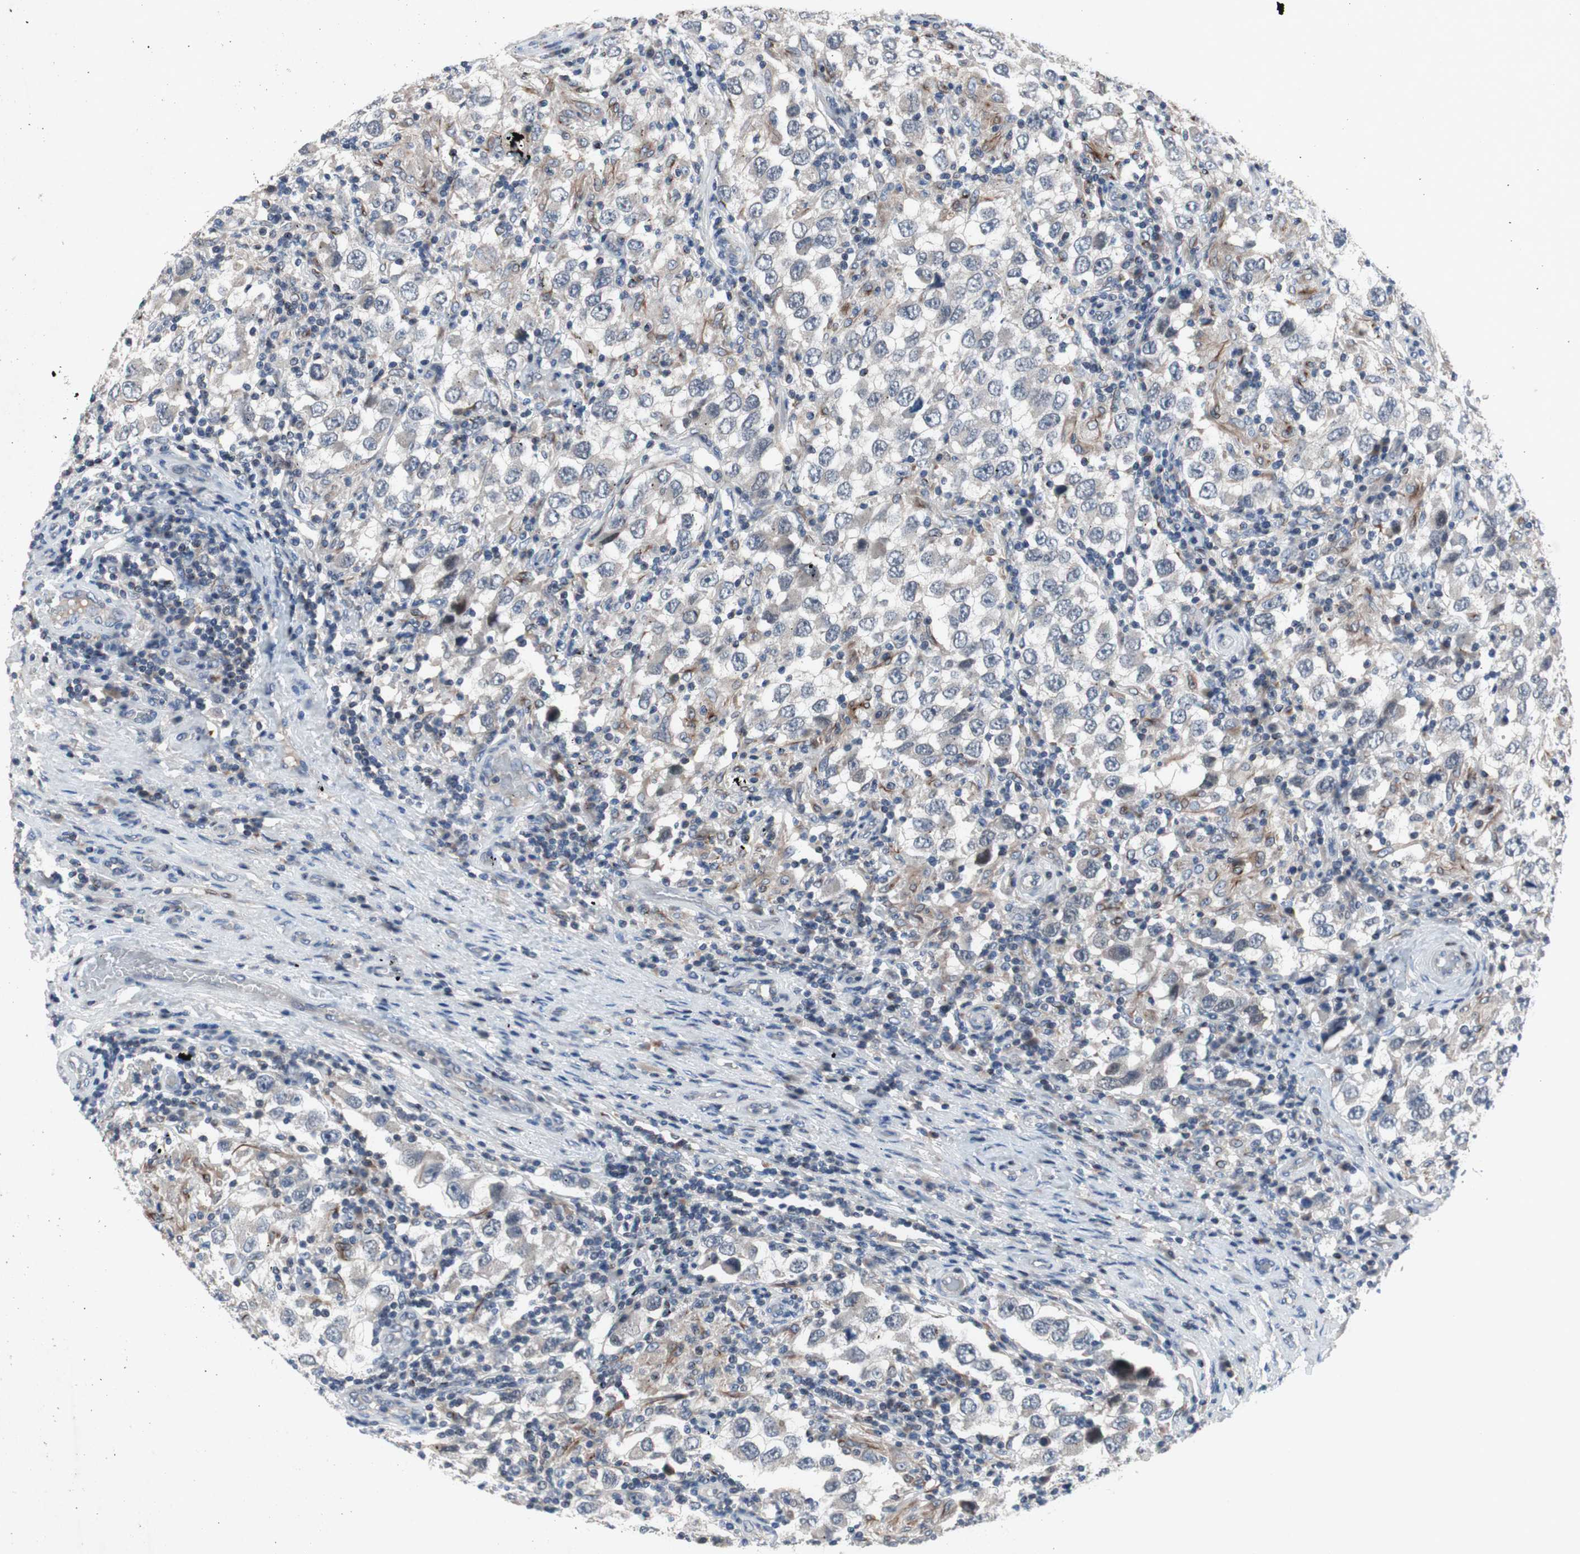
{"staining": {"intensity": "weak", "quantity": "<25%", "location": "cytoplasmic/membranous"}, "tissue": "testis cancer", "cell_type": "Tumor cells", "image_type": "cancer", "snomed": [{"axis": "morphology", "description": "Carcinoma, Embryonal, NOS"}, {"axis": "topography", "description": "Testis"}], "caption": "DAB (3,3'-diaminobenzidine) immunohistochemical staining of testis cancer (embryonal carcinoma) shows no significant staining in tumor cells.", "gene": "MUTYH", "patient": {"sex": "male", "age": 21}}